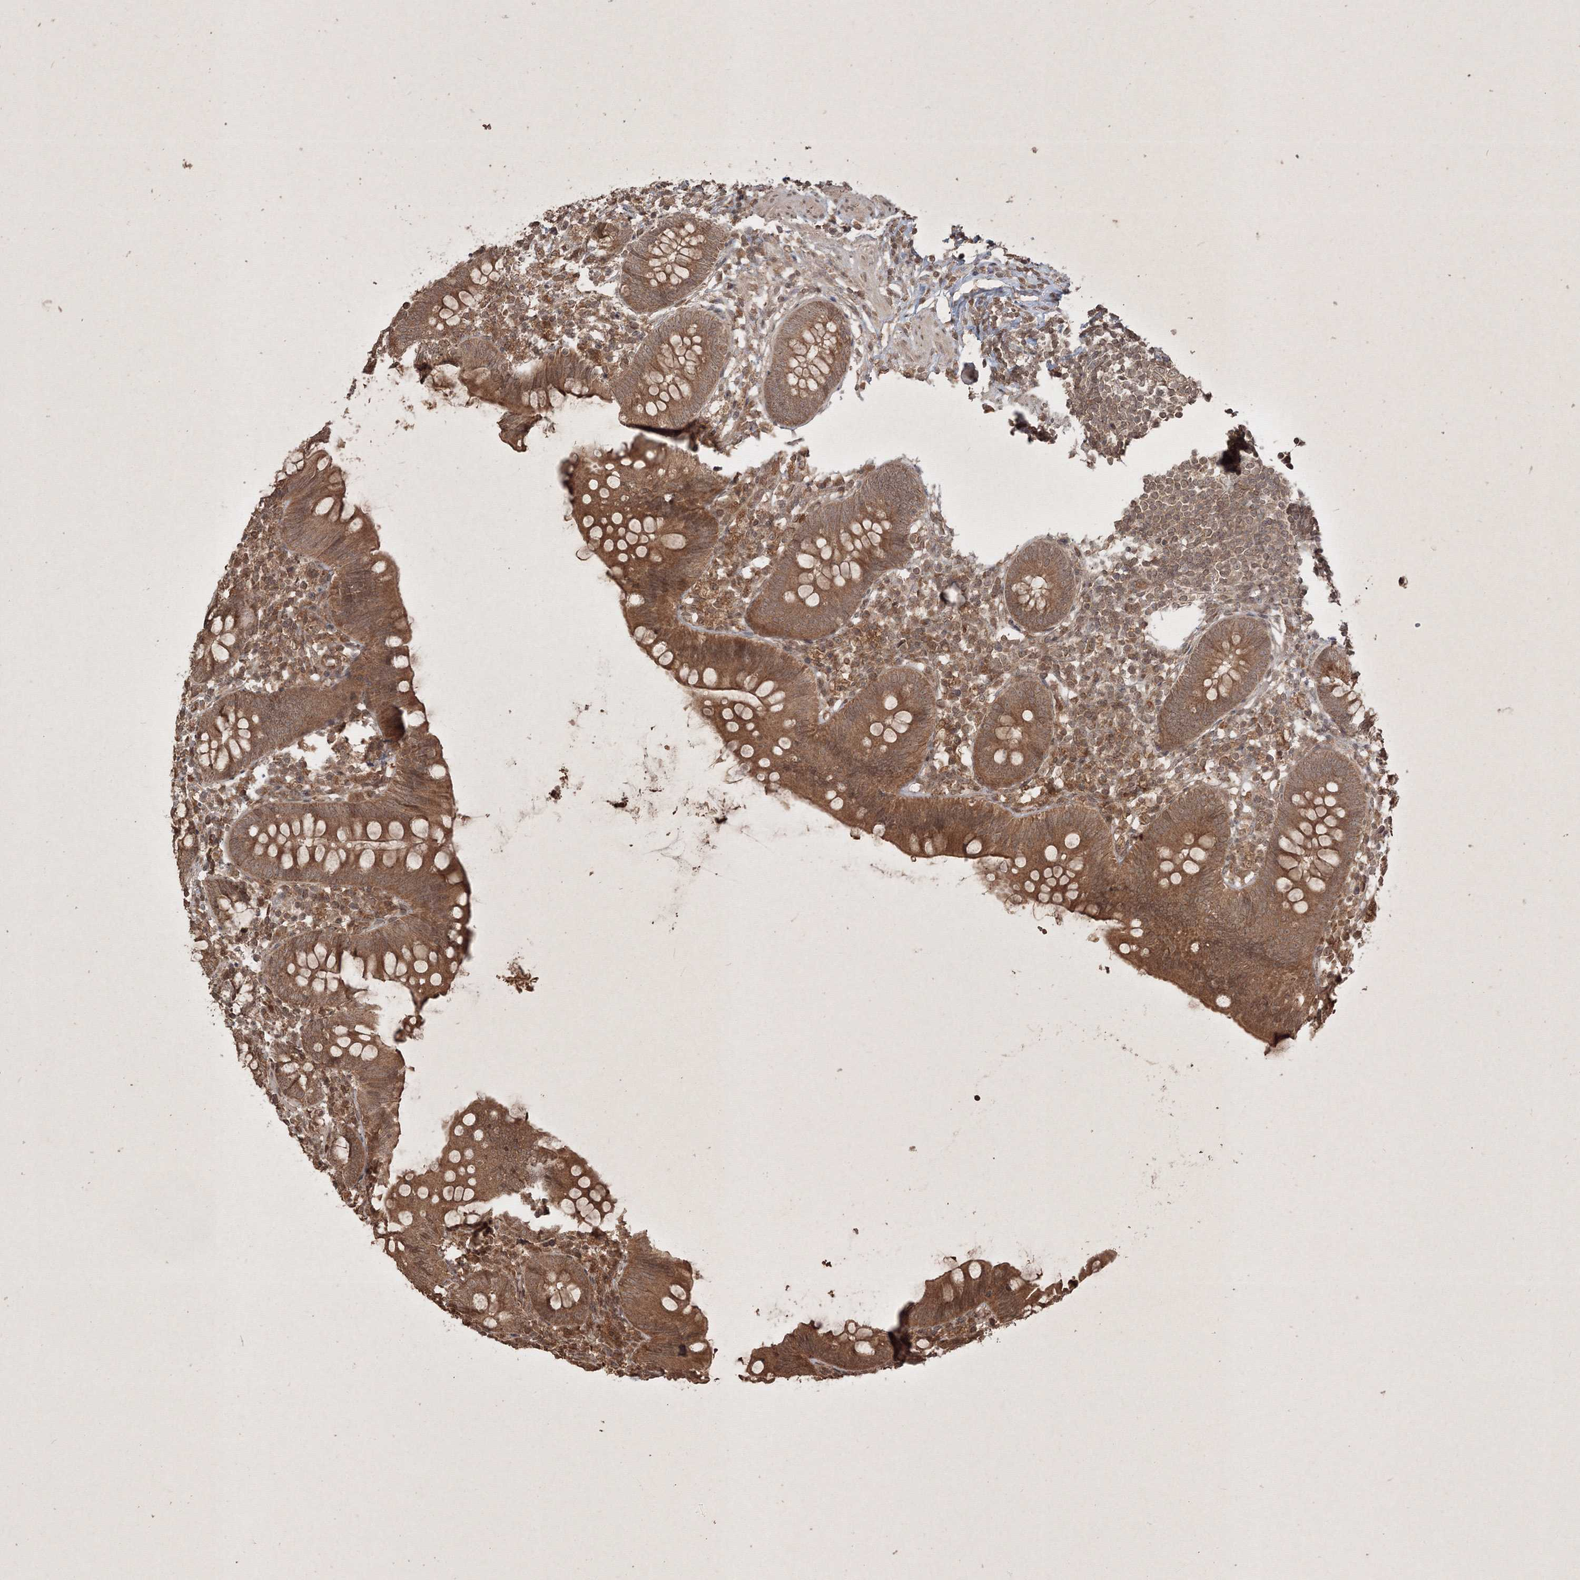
{"staining": {"intensity": "moderate", "quantity": ">75%", "location": "cytoplasmic/membranous"}, "tissue": "appendix", "cell_type": "Glandular cells", "image_type": "normal", "snomed": [{"axis": "morphology", "description": "Normal tissue, NOS"}, {"axis": "topography", "description": "Appendix"}], "caption": "Glandular cells exhibit medium levels of moderate cytoplasmic/membranous staining in about >75% of cells in benign human appendix.", "gene": "PELI3", "patient": {"sex": "female", "age": 62}}